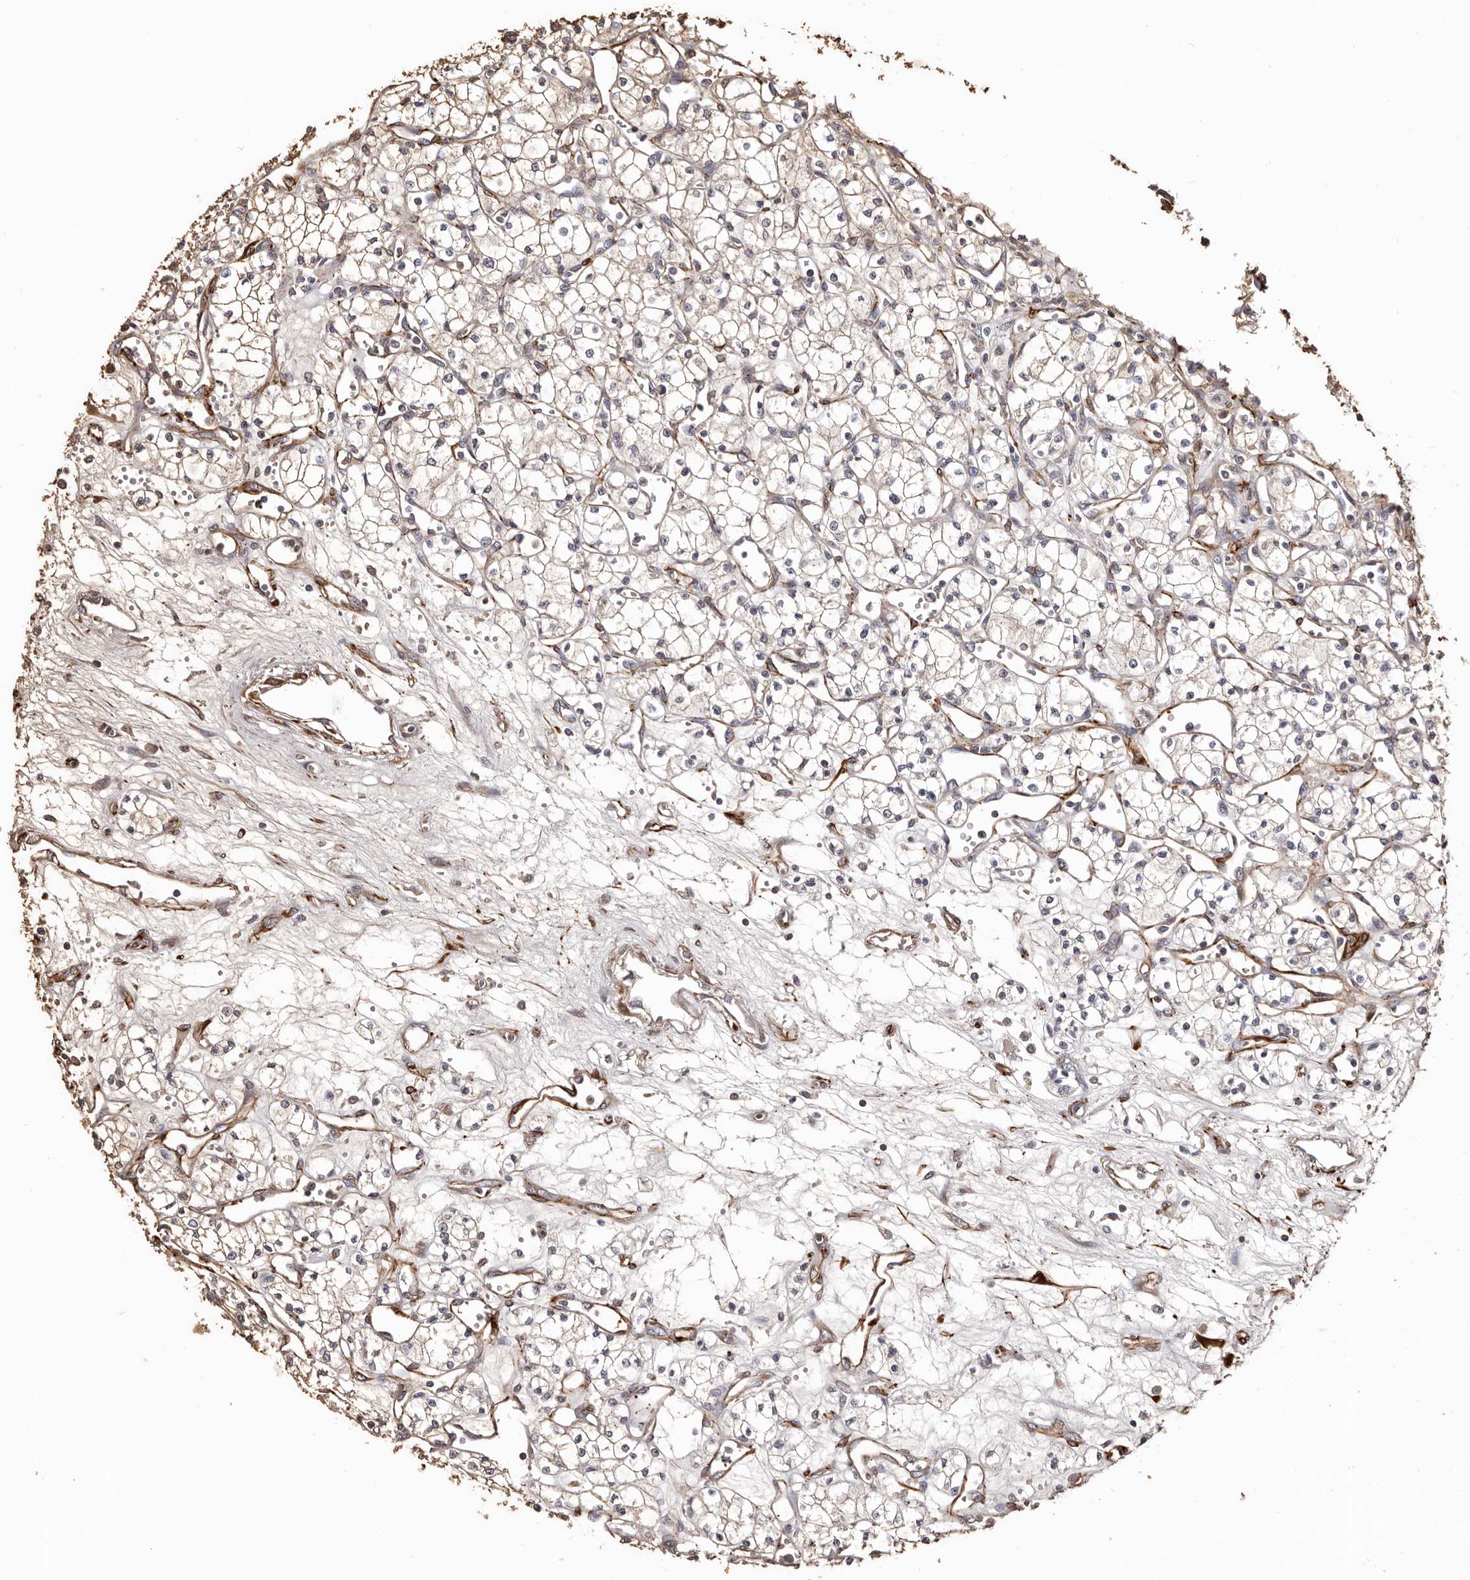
{"staining": {"intensity": "negative", "quantity": "none", "location": "none"}, "tissue": "renal cancer", "cell_type": "Tumor cells", "image_type": "cancer", "snomed": [{"axis": "morphology", "description": "Adenocarcinoma, NOS"}, {"axis": "topography", "description": "Kidney"}], "caption": "Tumor cells are negative for protein expression in human renal adenocarcinoma.", "gene": "ZNF557", "patient": {"sex": "male", "age": 59}}